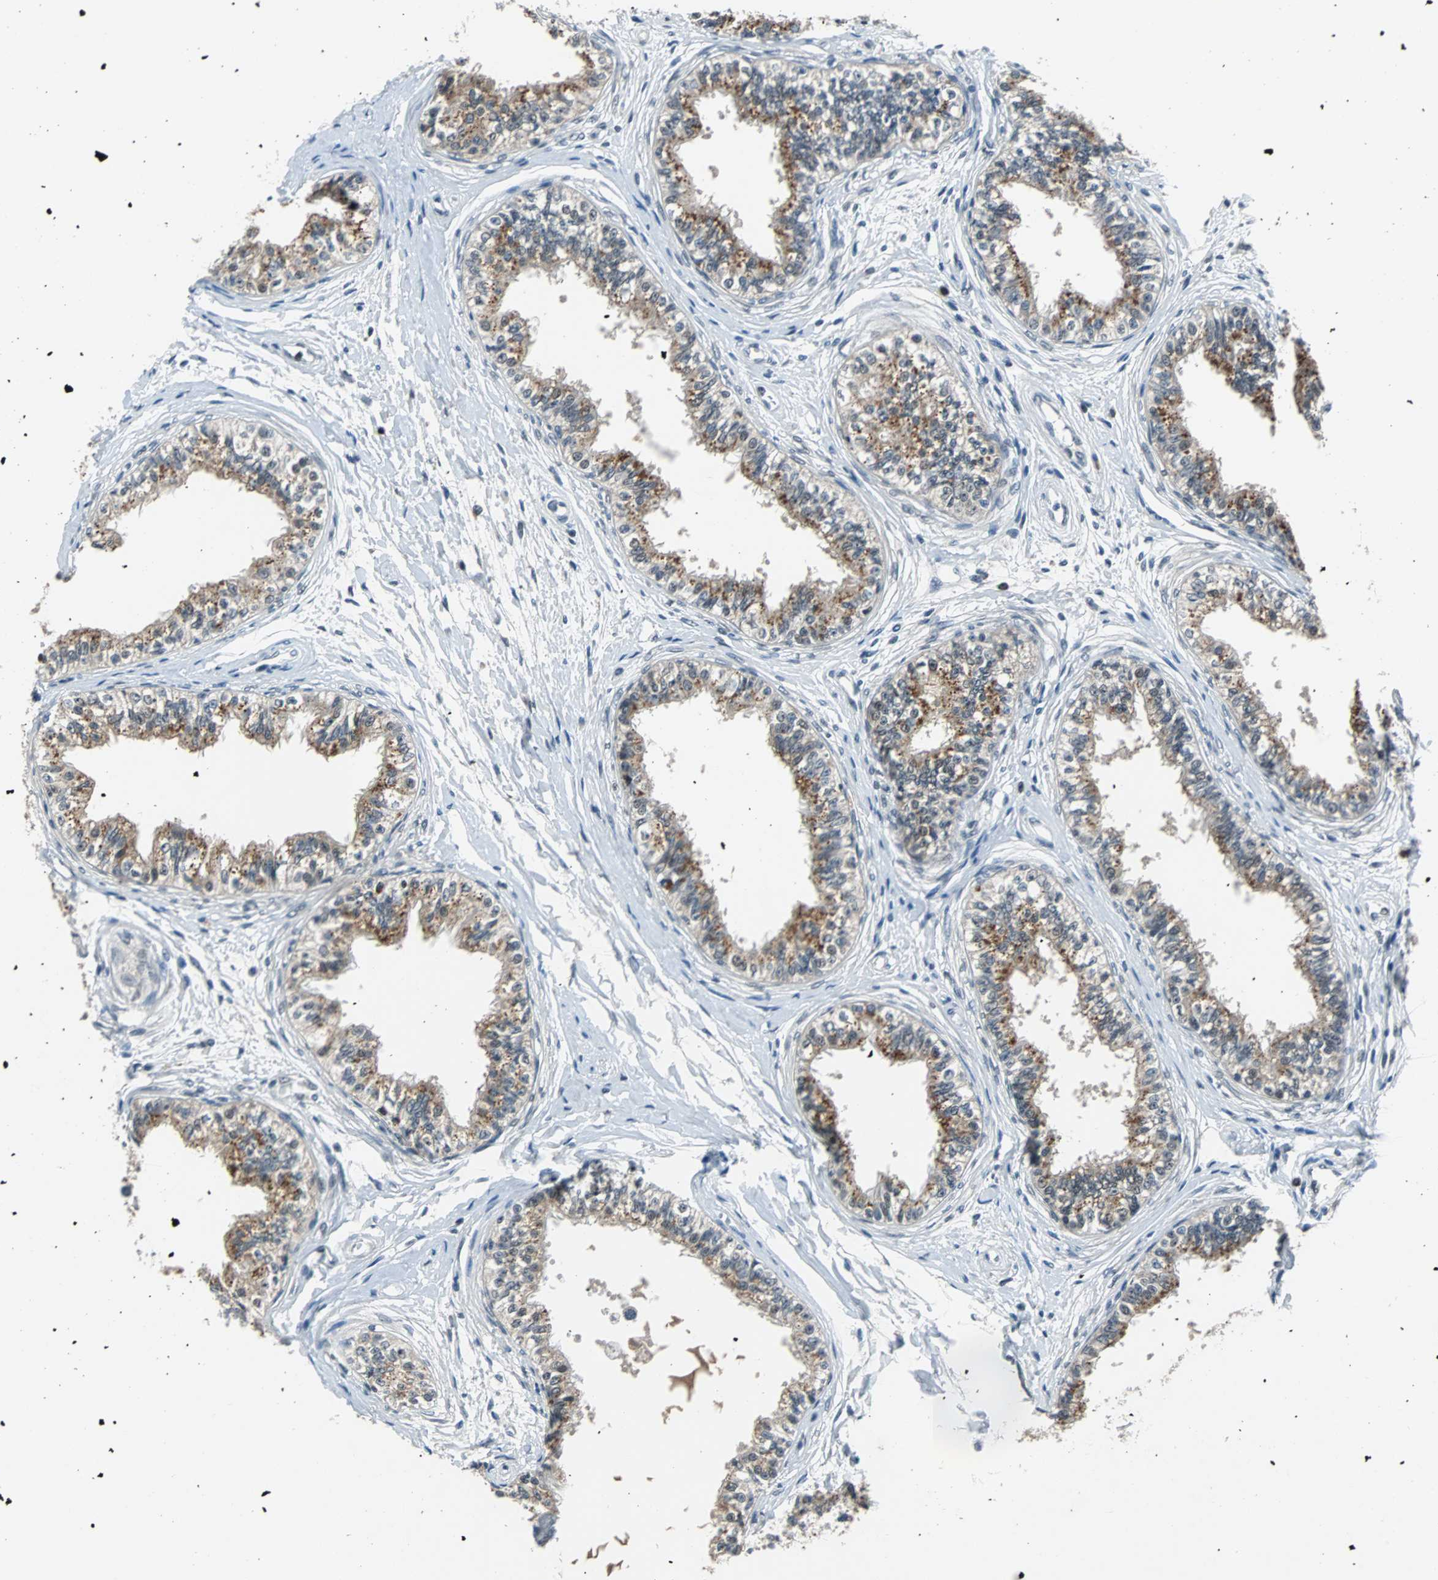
{"staining": {"intensity": "moderate", "quantity": ">75%", "location": "cytoplasmic/membranous,nuclear"}, "tissue": "epididymis", "cell_type": "Glandular cells", "image_type": "normal", "snomed": [{"axis": "morphology", "description": "Normal tissue, NOS"}, {"axis": "morphology", "description": "Adenocarcinoma, metastatic, NOS"}, {"axis": "topography", "description": "Testis"}, {"axis": "topography", "description": "Epididymis"}], "caption": "A medium amount of moderate cytoplasmic/membranous,nuclear expression is appreciated in about >75% of glandular cells in benign epididymis.", "gene": "USP28", "patient": {"sex": "male", "age": 26}}